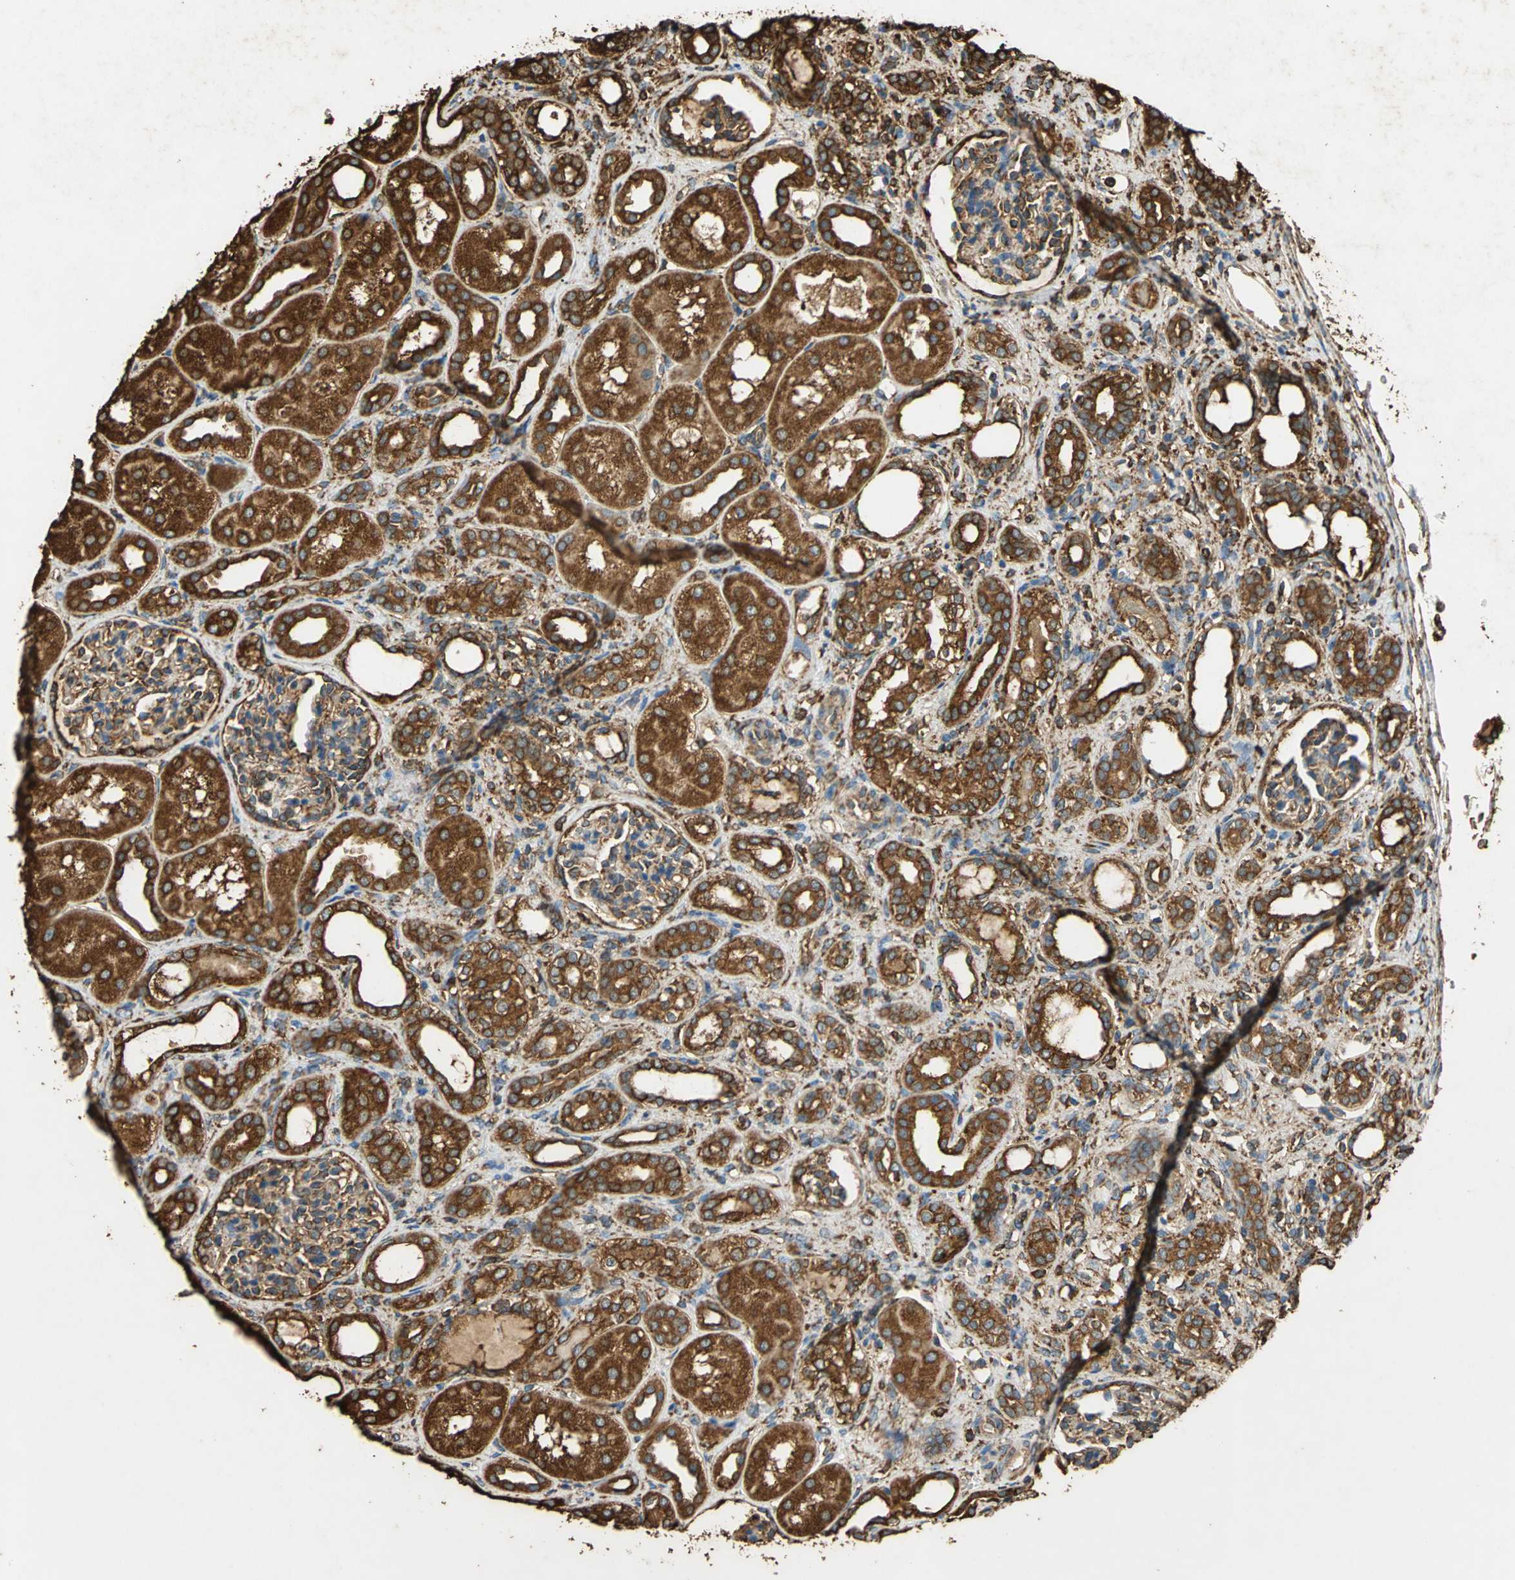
{"staining": {"intensity": "moderate", "quantity": ">75%", "location": "cytoplasmic/membranous"}, "tissue": "kidney", "cell_type": "Cells in glomeruli", "image_type": "normal", "snomed": [{"axis": "morphology", "description": "Normal tissue, NOS"}, {"axis": "topography", "description": "Kidney"}], "caption": "An IHC image of normal tissue is shown. Protein staining in brown highlights moderate cytoplasmic/membranous positivity in kidney within cells in glomeruli. (brown staining indicates protein expression, while blue staining denotes nuclei).", "gene": "HSP90B1", "patient": {"sex": "male", "age": 7}}